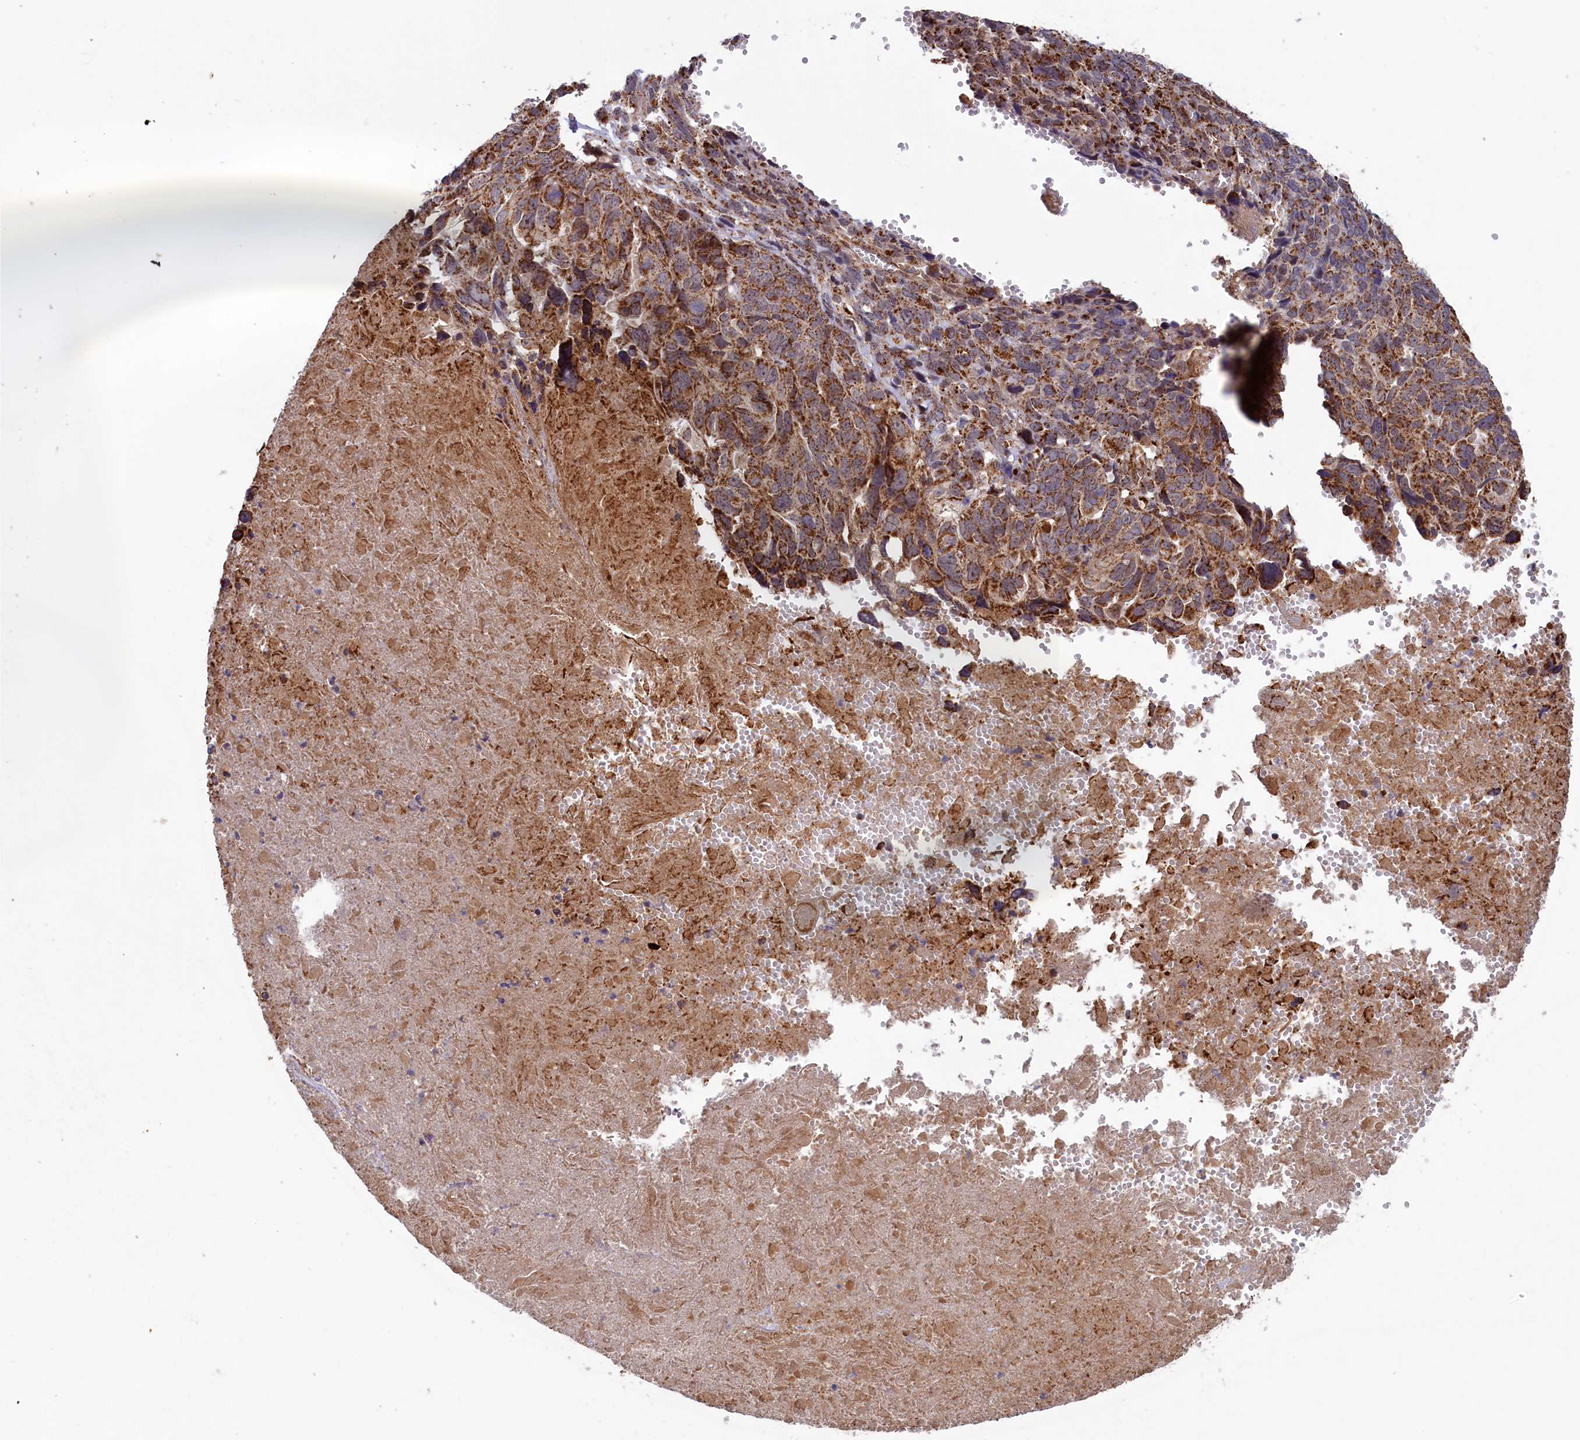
{"staining": {"intensity": "strong", "quantity": ">75%", "location": "cytoplasmic/membranous"}, "tissue": "ovarian cancer", "cell_type": "Tumor cells", "image_type": "cancer", "snomed": [{"axis": "morphology", "description": "Cystadenocarcinoma, serous, NOS"}, {"axis": "topography", "description": "Ovary"}], "caption": "This micrograph displays immunohistochemistry staining of ovarian serous cystadenocarcinoma, with high strong cytoplasmic/membranous expression in about >75% of tumor cells.", "gene": "DUS3L", "patient": {"sex": "female", "age": 79}}